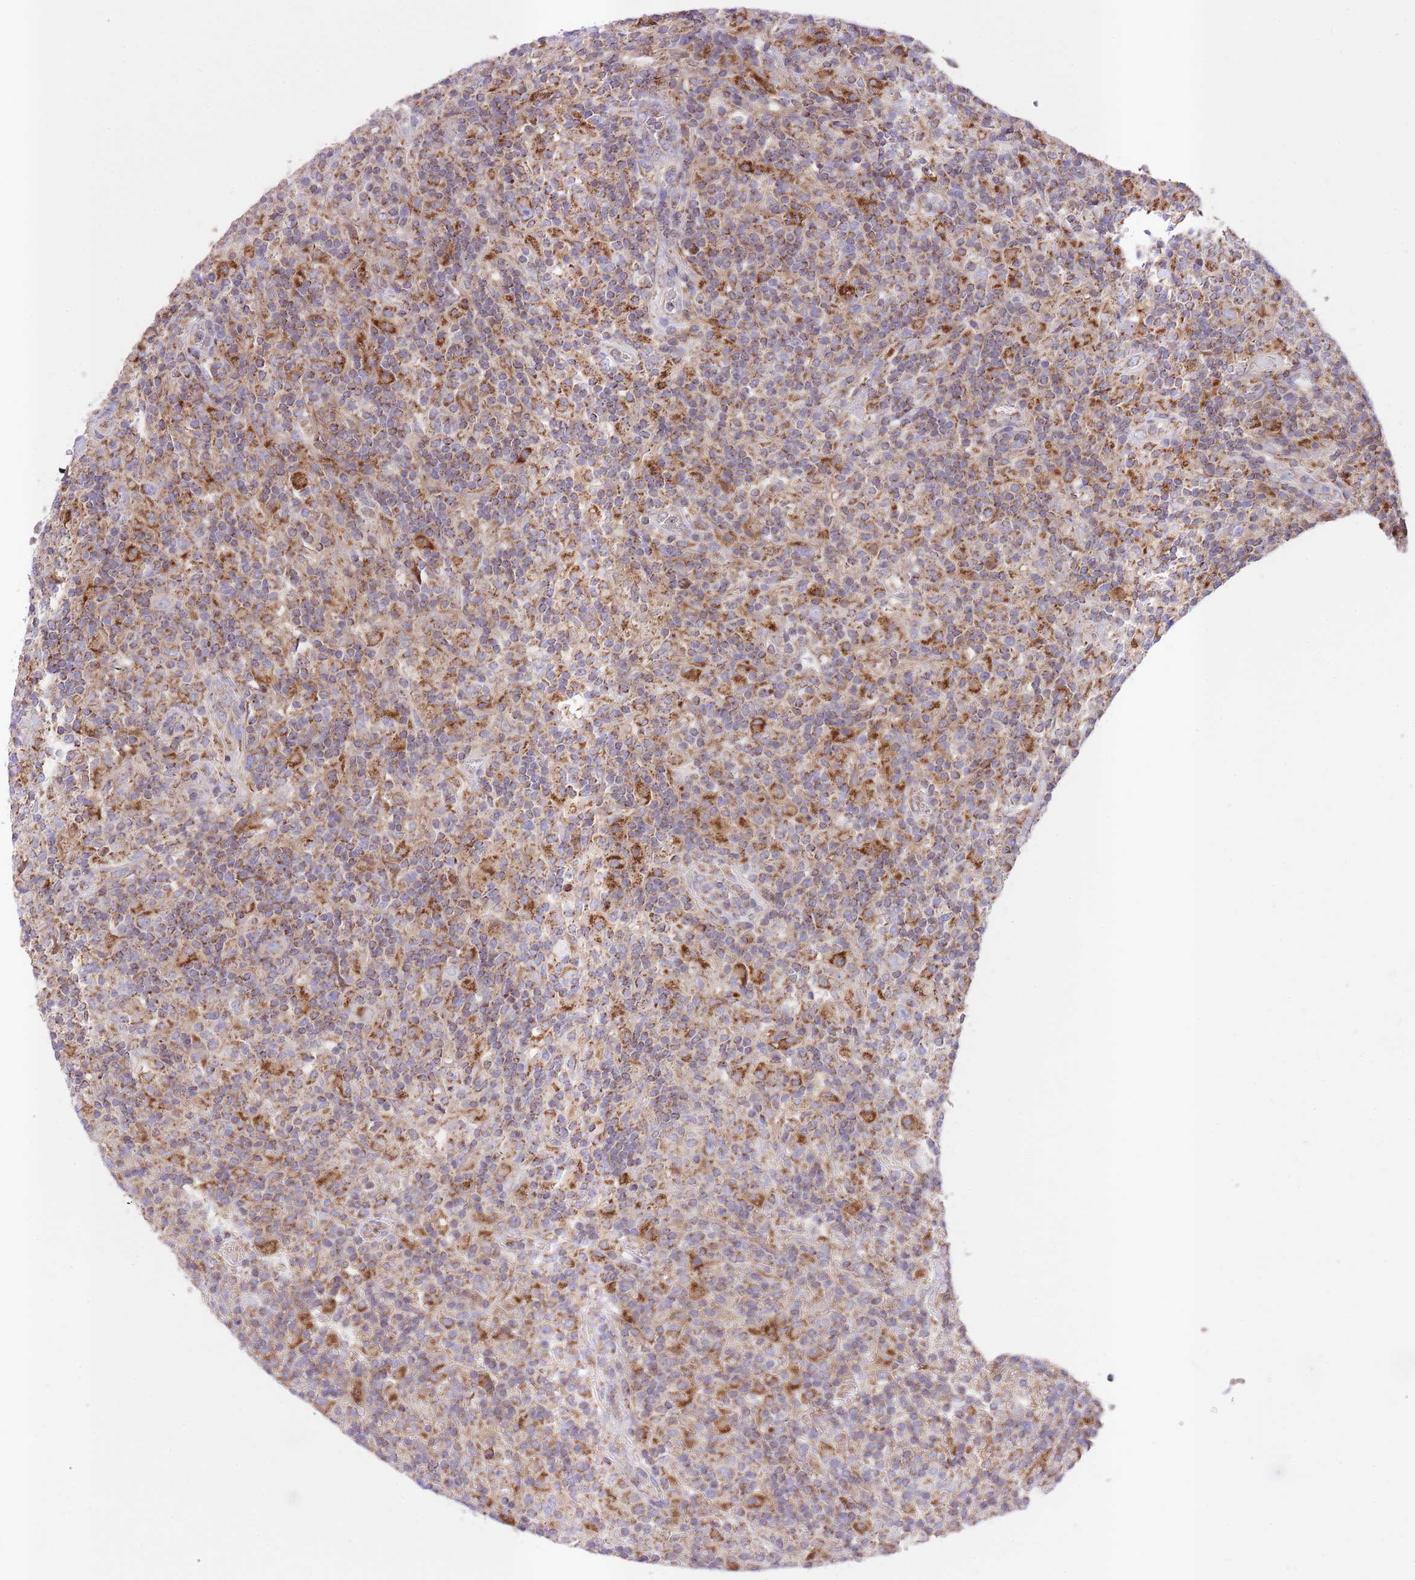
{"staining": {"intensity": "strong", "quantity": ">75%", "location": "cytoplasmic/membranous"}, "tissue": "lymphoma", "cell_type": "Tumor cells", "image_type": "cancer", "snomed": [{"axis": "morphology", "description": "Hodgkin's disease, NOS"}, {"axis": "topography", "description": "Lymph node"}], "caption": "Immunohistochemical staining of lymphoma shows high levels of strong cytoplasmic/membranous expression in about >75% of tumor cells.", "gene": "ST3GAL3", "patient": {"sex": "male", "age": 70}}